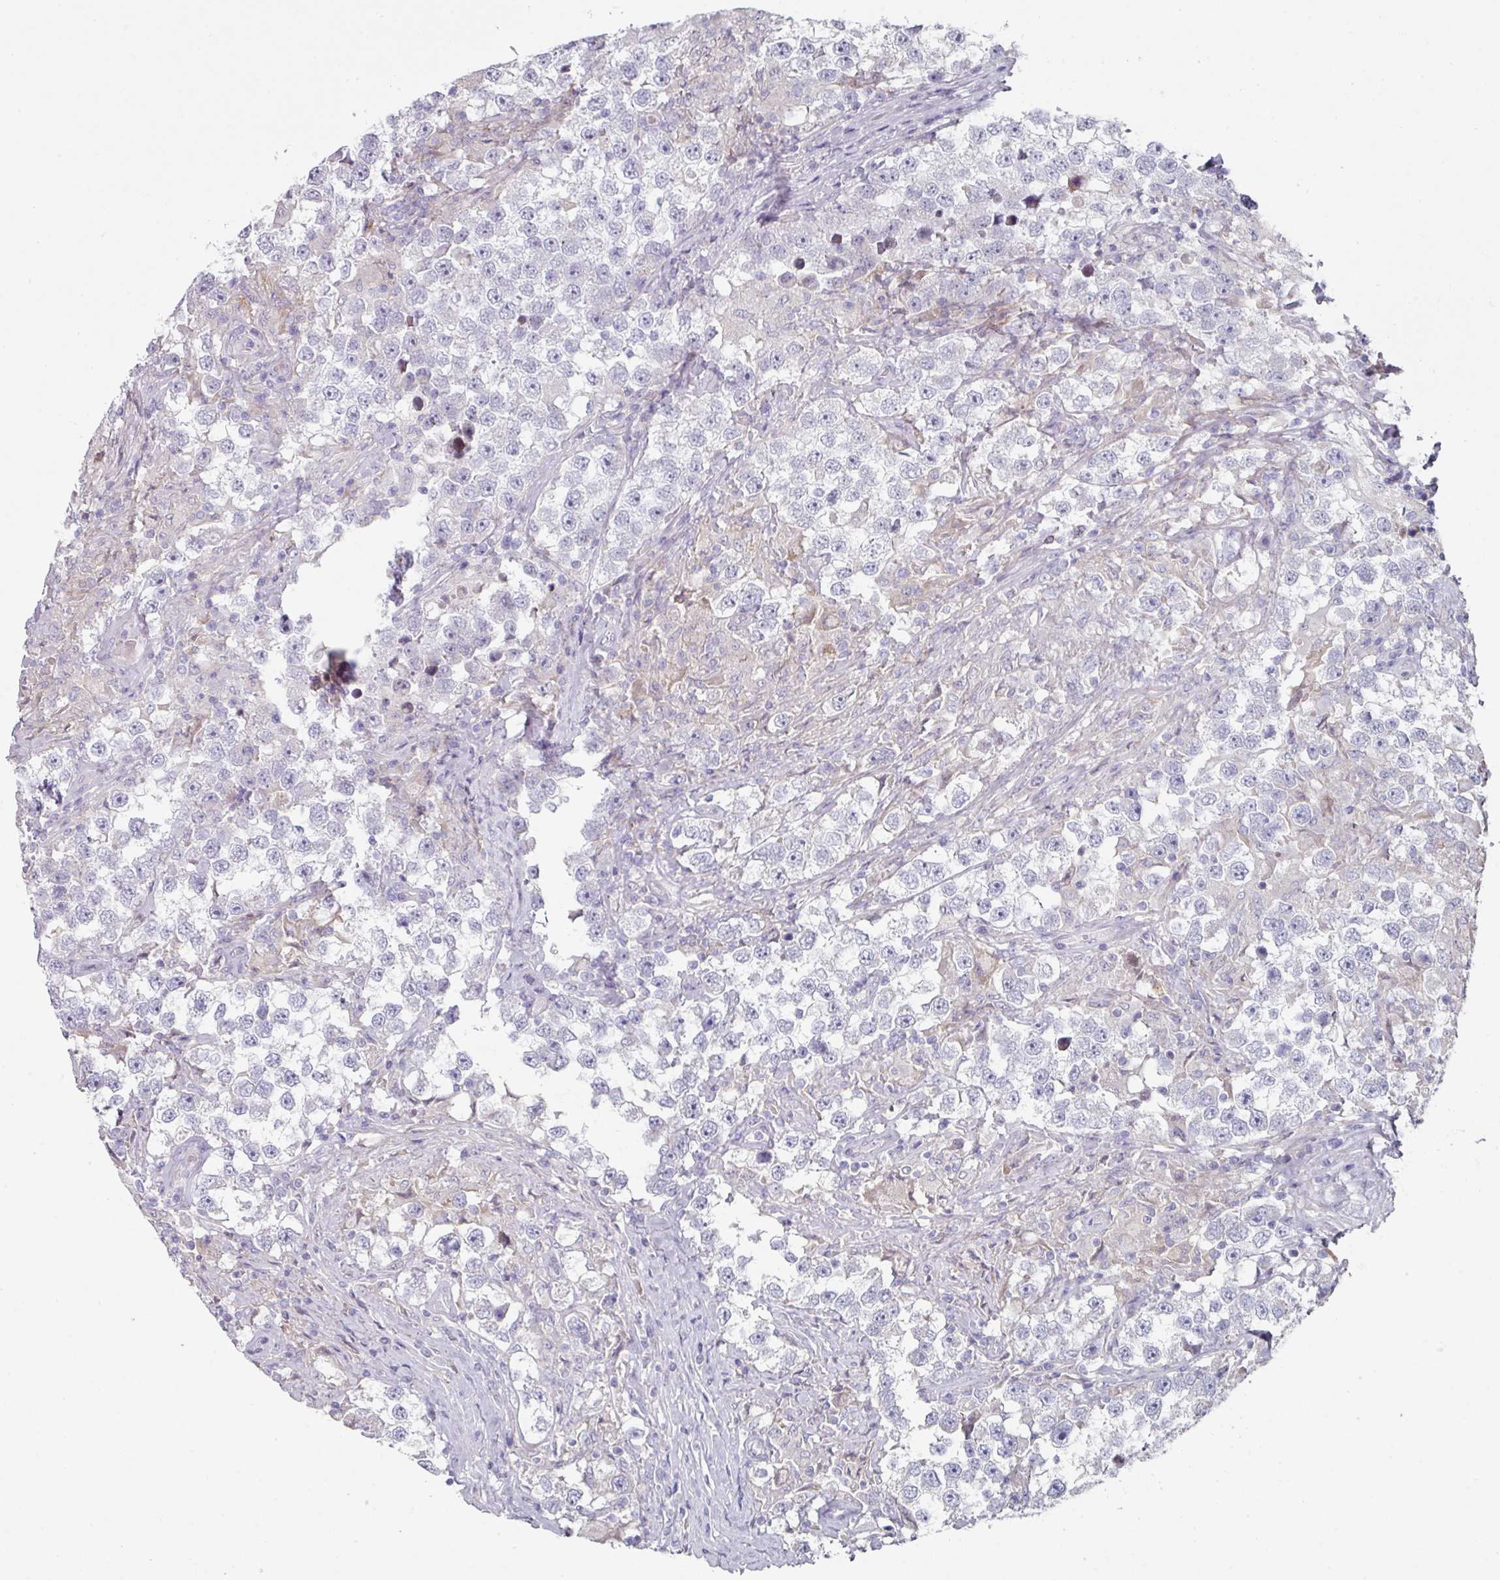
{"staining": {"intensity": "negative", "quantity": "none", "location": "none"}, "tissue": "testis cancer", "cell_type": "Tumor cells", "image_type": "cancer", "snomed": [{"axis": "morphology", "description": "Seminoma, NOS"}, {"axis": "topography", "description": "Testis"}], "caption": "Immunohistochemistry (IHC) histopathology image of human seminoma (testis) stained for a protein (brown), which displays no staining in tumor cells. (DAB (3,3'-diaminobenzidine) immunohistochemistry (IHC), high magnification).", "gene": "WSB2", "patient": {"sex": "male", "age": 46}}